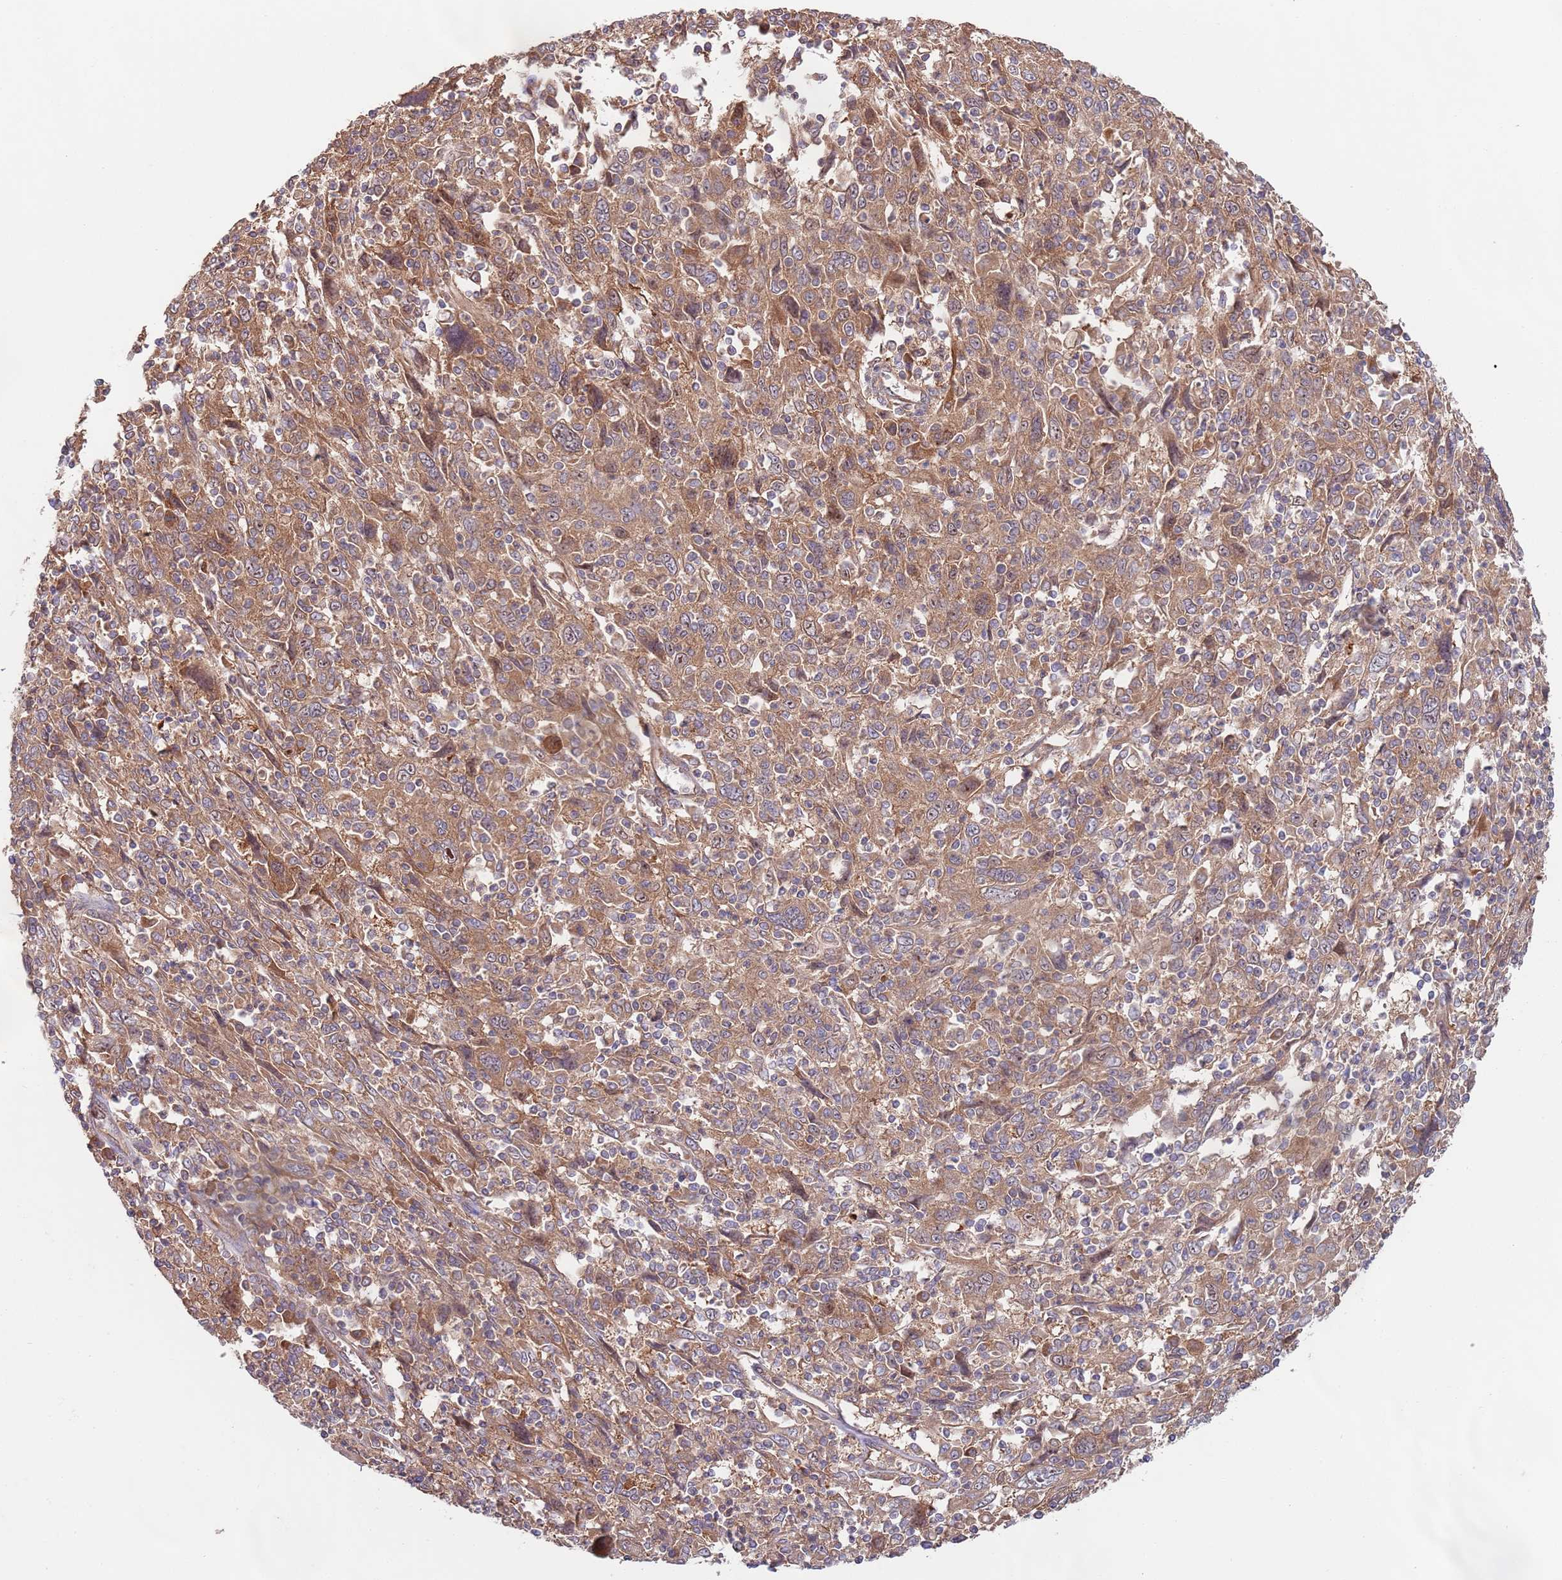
{"staining": {"intensity": "moderate", "quantity": ">75%", "location": "cytoplasmic/membranous"}, "tissue": "cervical cancer", "cell_type": "Tumor cells", "image_type": "cancer", "snomed": [{"axis": "morphology", "description": "Squamous cell carcinoma, NOS"}, {"axis": "topography", "description": "Cervix"}], "caption": "This micrograph displays immunohistochemistry (IHC) staining of cervical cancer, with medium moderate cytoplasmic/membranous positivity in approximately >75% of tumor cells.", "gene": "EIF3F", "patient": {"sex": "female", "age": 46}}